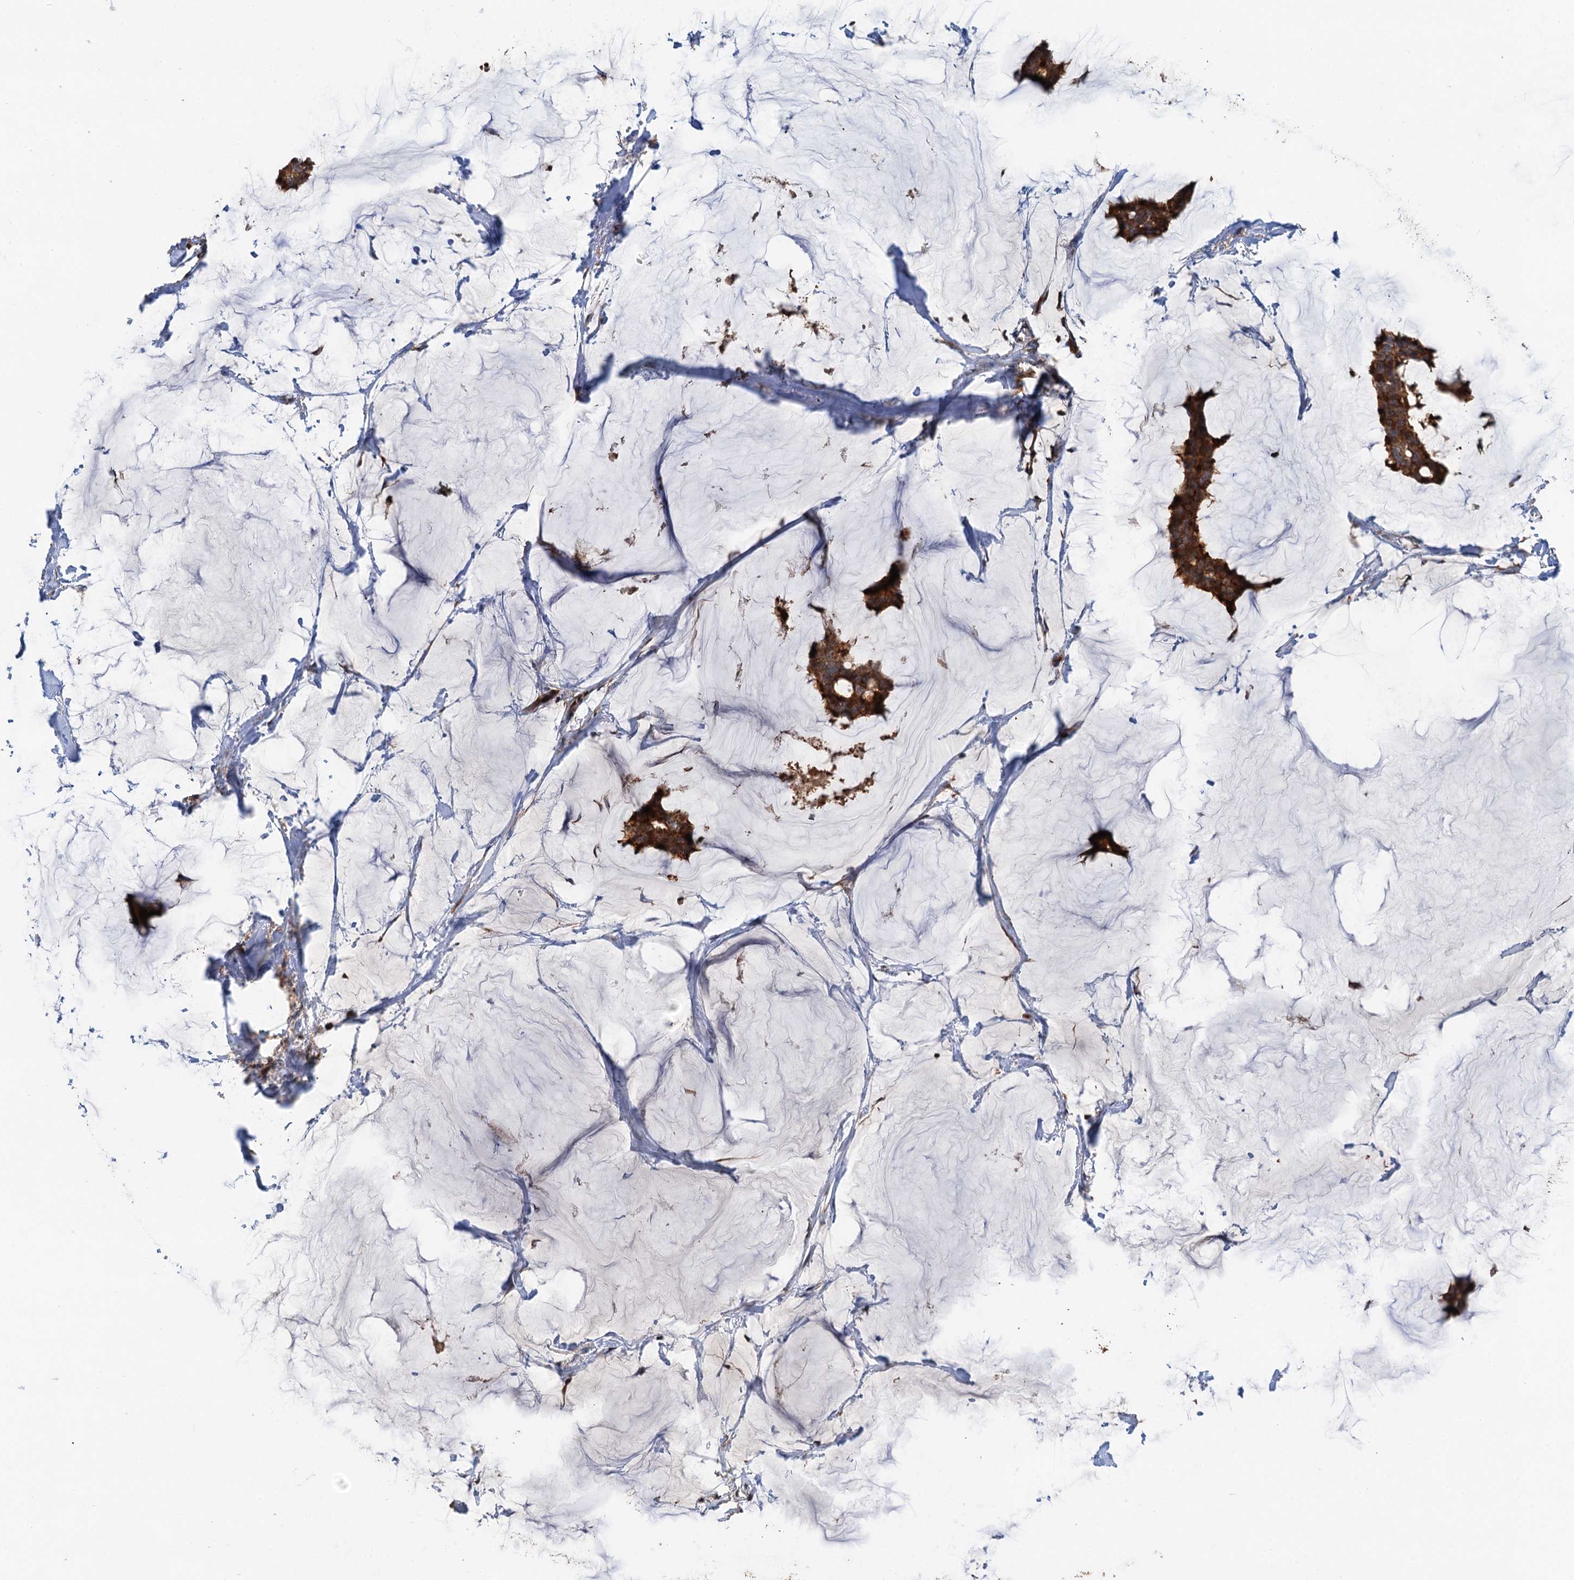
{"staining": {"intensity": "strong", "quantity": ">75%", "location": "cytoplasmic/membranous"}, "tissue": "breast cancer", "cell_type": "Tumor cells", "image_type": "cancer", "snomed": [{"axis": "morphology", "description": "Duct carcinoma"}, {"axis": "topography", "description": "Breast"}], "caption": "A brown stain shows strong cytoplasmic/membranous positivity of a protein in human intraductal carcinoma (breast) tumor cells.", "gene": "DEXI", "patient": {"sex": "female", "age": 93}}